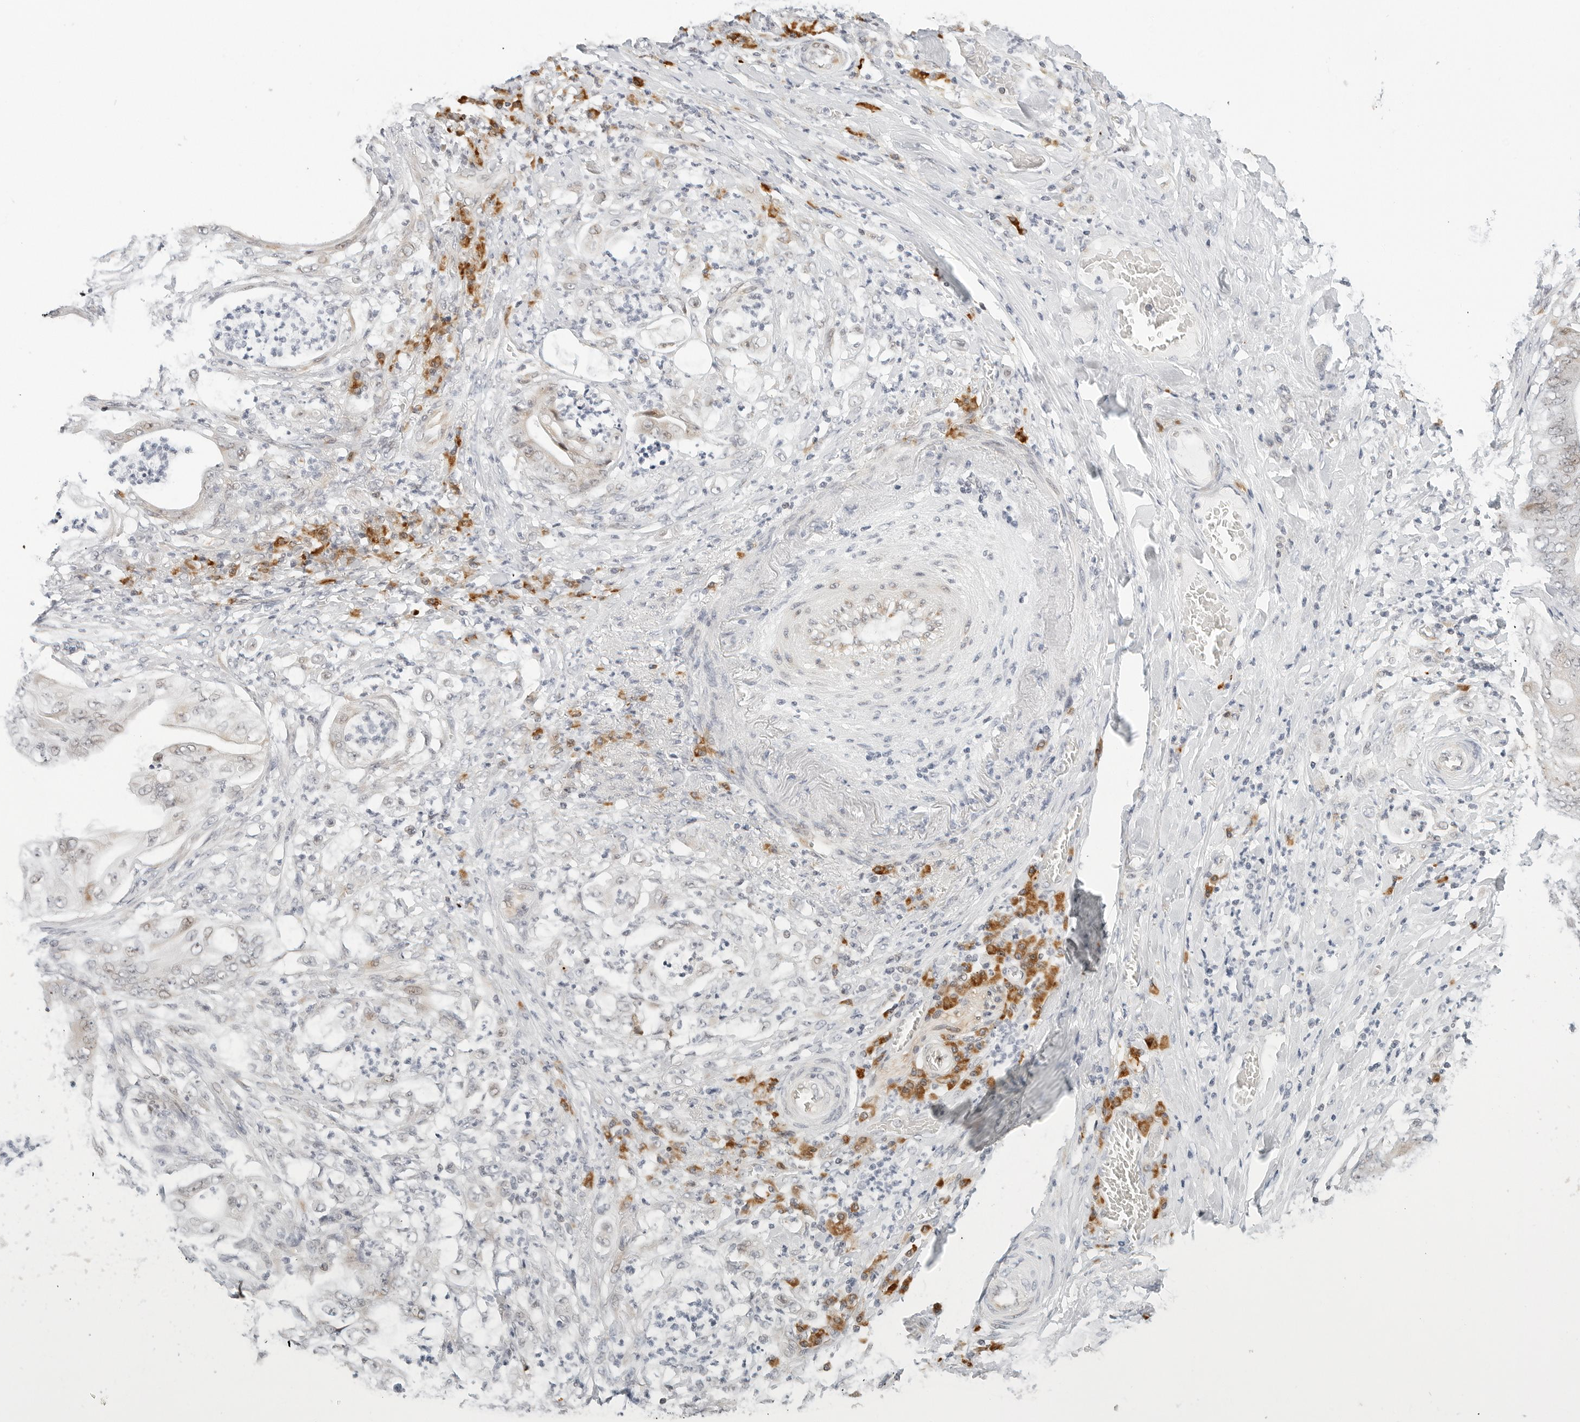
{"staining": {"intensity": "weak", "quantity": "<25%", "location": "cytoplasmic/membranous"}, "tissue": "stomach cancer", "cell_type": "Tumor cells", "image_type": "cancer", "snomed": [{"axis": "morphology", "description": "Adenocarcinoma, NOS"}, {"axis": "topography", "description": "Stomach"}], "caption": "IHC image of stomach adenocarcinoma stained for a protein (brown), which exhibits no expression in tumor cells.", "gene": "PARP10", "patient": {"sex": "female", "age": 73}}